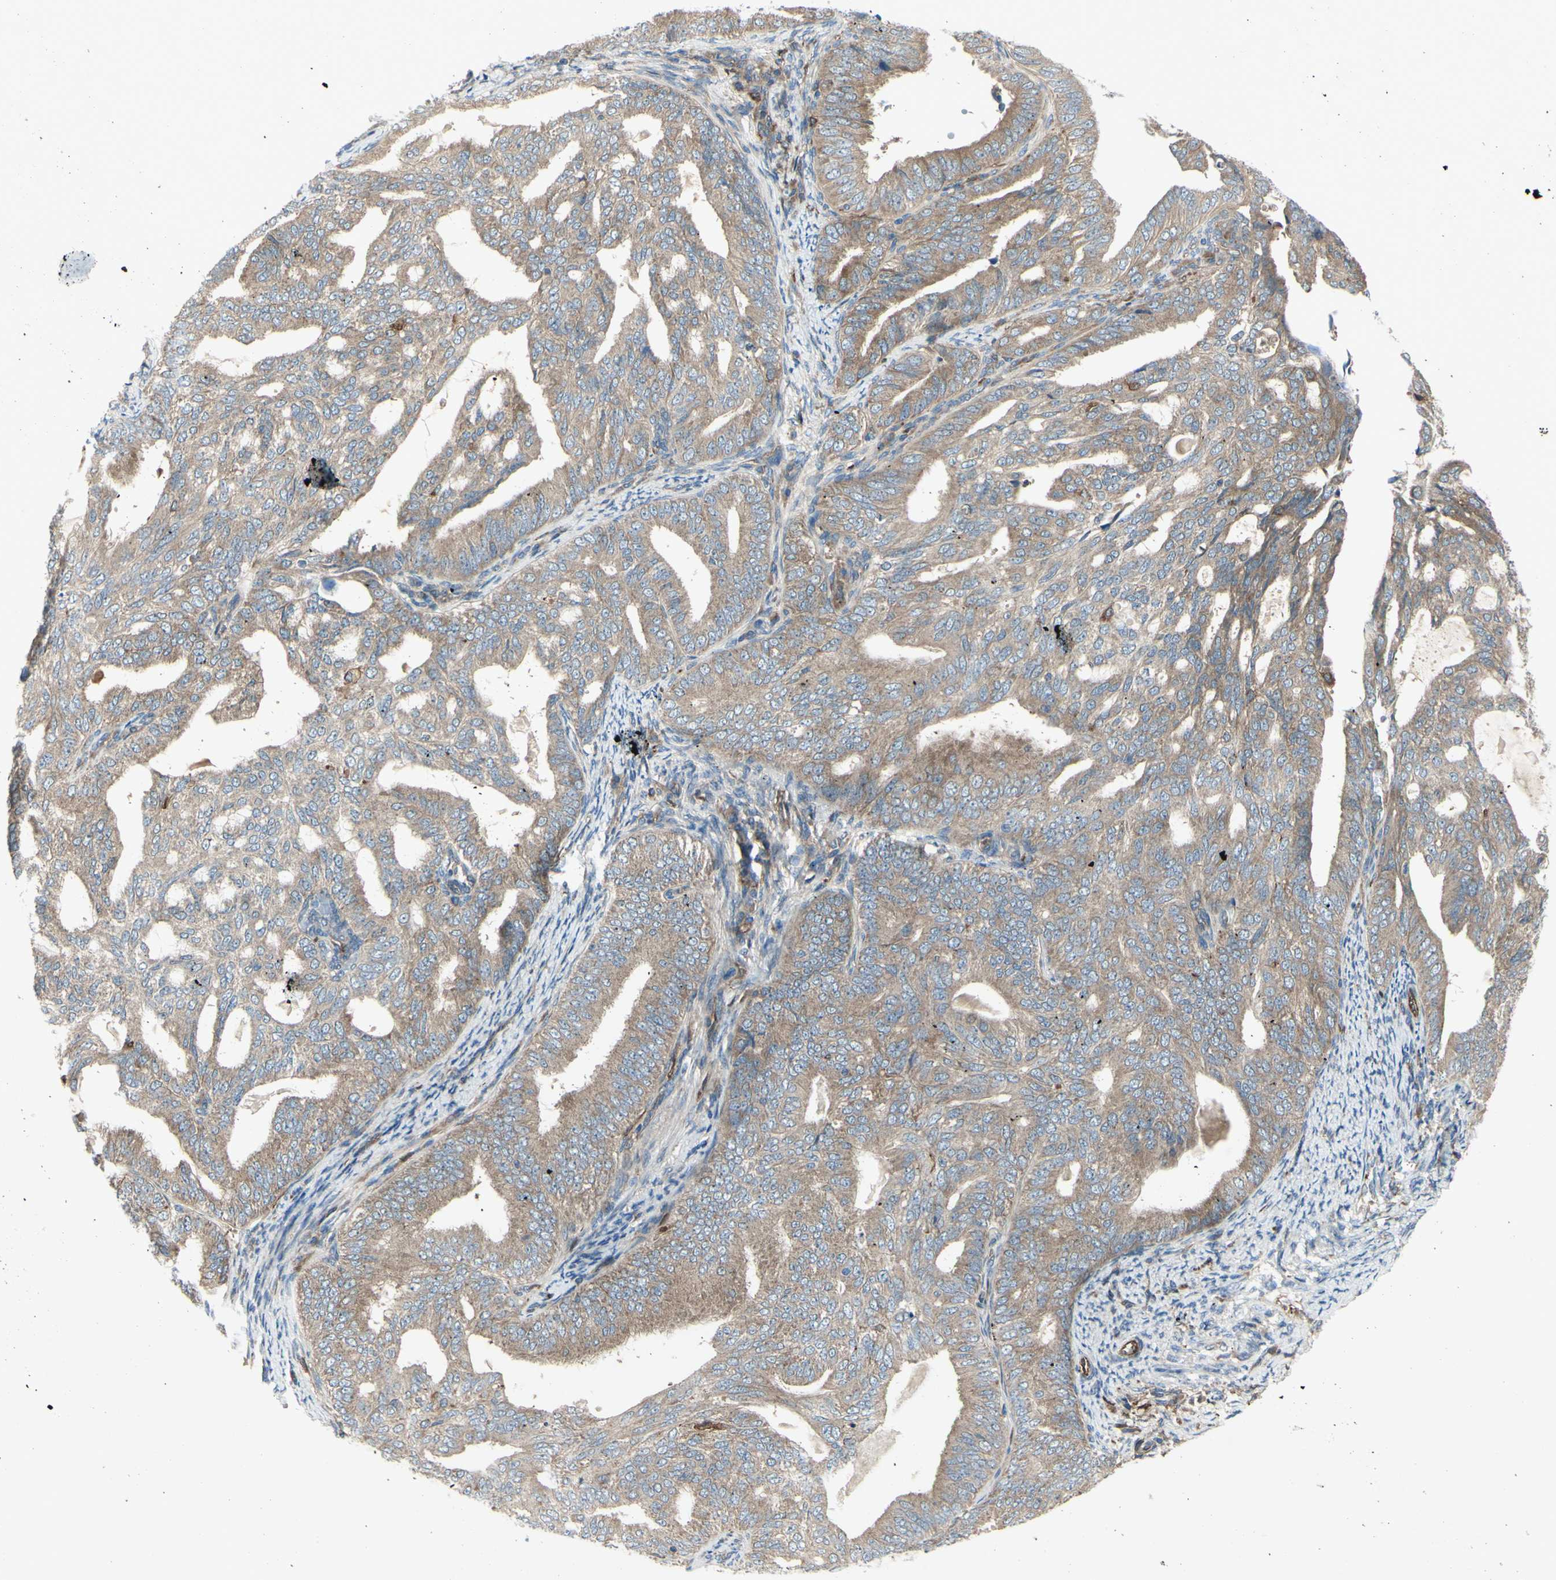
{"staining": {"intensity": "weak", "quantity": ">75%", "location": "cytoplasmic/membranous"}, "tissue": "endometrial cancer", "cell_type": "Tumor cells", "image_type": "cancer", "snomed": [{"axis": "morphology", "description": "Adenocarcinoma, NOS"}, {"axis": "topography", "description": "Endometrium"}], "caption": "Human endometrial cancer (adenocarcinoma) stained with a protein marker displays weak staining in tumor cells.", "gene": "IGSF9B", "patient": {"sex": "female", "age": 58}}